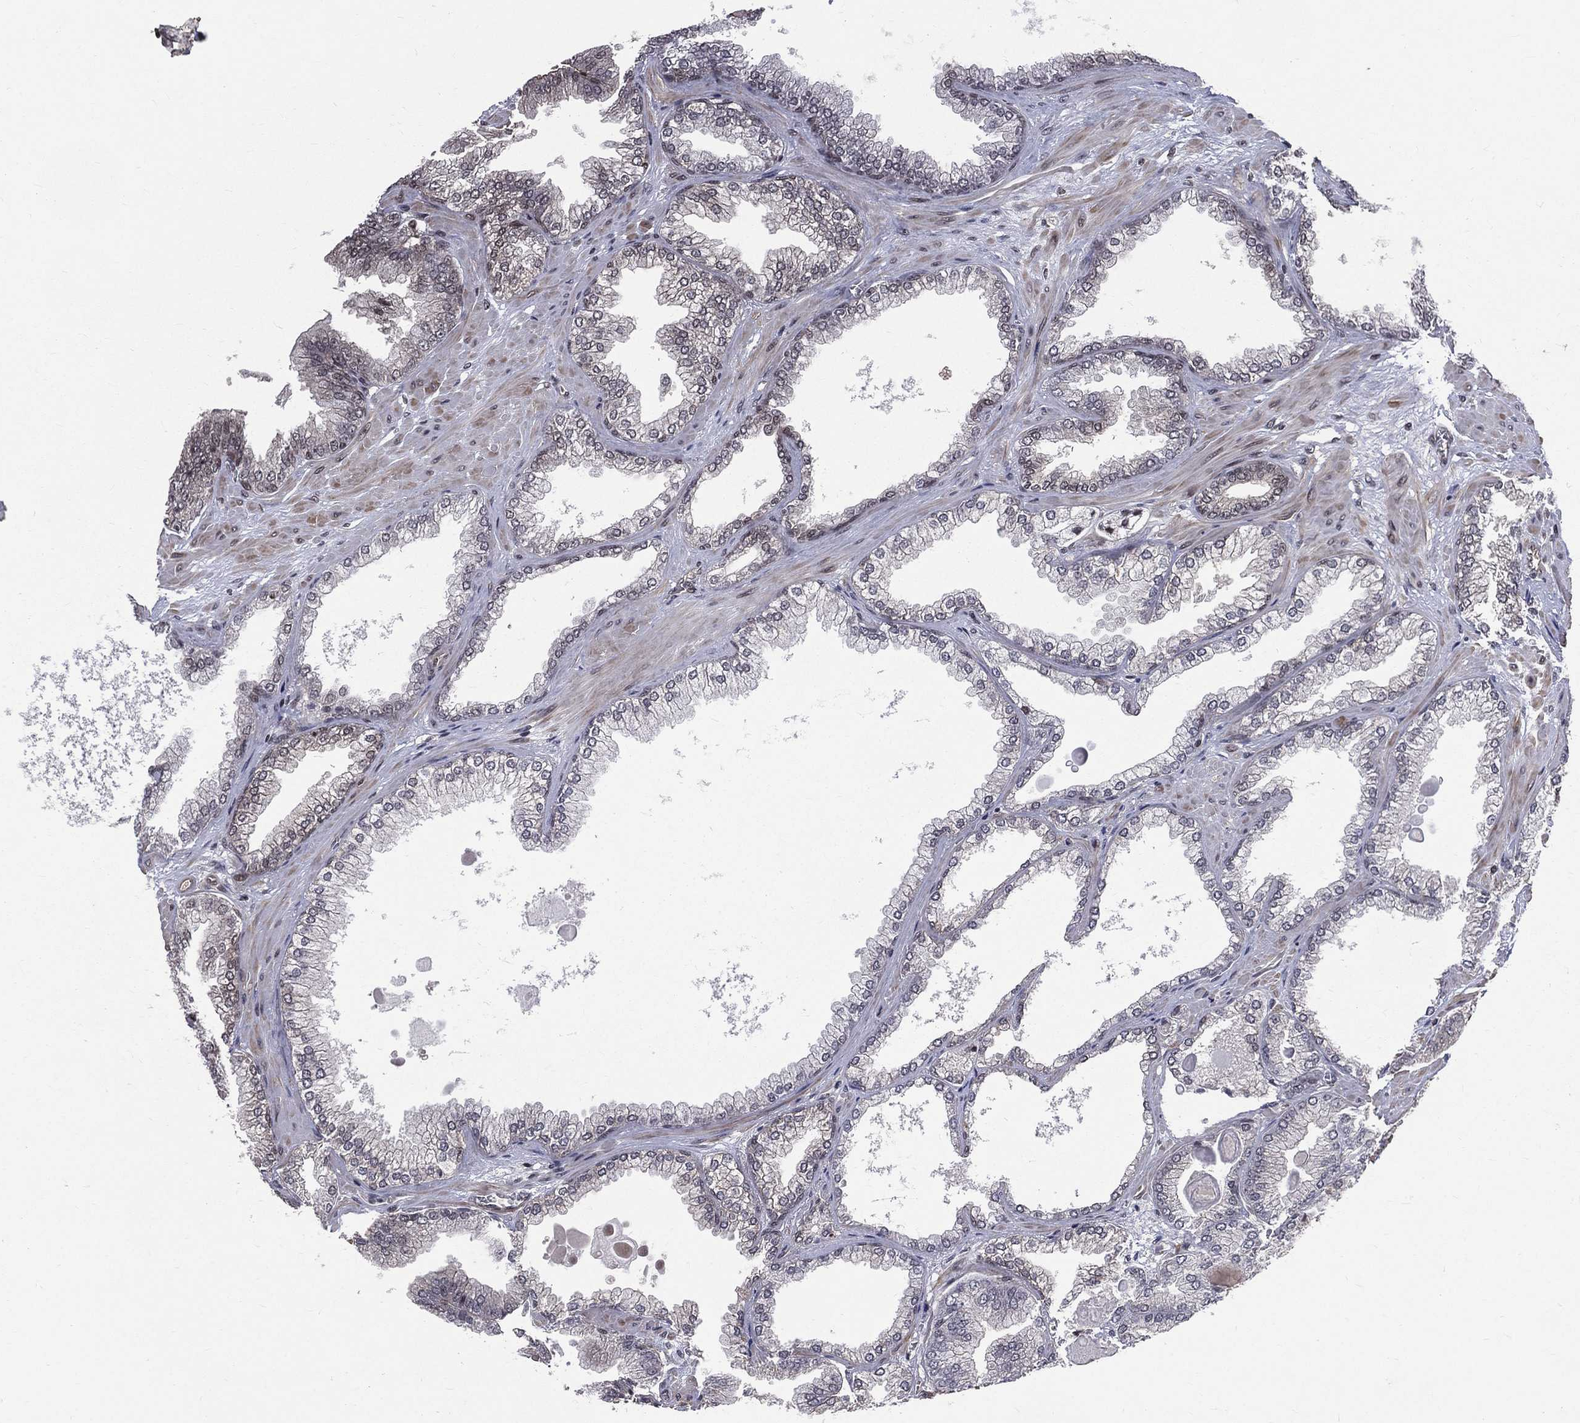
{"staining": {"intensity": "negative", "quantity": "none", "location": "none"}, "tissue": "prostate cancer", "cell_type": "Tumor cells", "image_type": "cancer", "snomed": [{"axis": "morphology", "description": "Adenocarcinoma, Low grade"}, {"axis": "topography", "description": "Prostate"}], "caption": "Tumor cells show no significant protein expression in prostate cancer (adenocarcinoma (low-grade)).", "gene": "SMC3", "patient": {"sex": "male", "age": 72}}